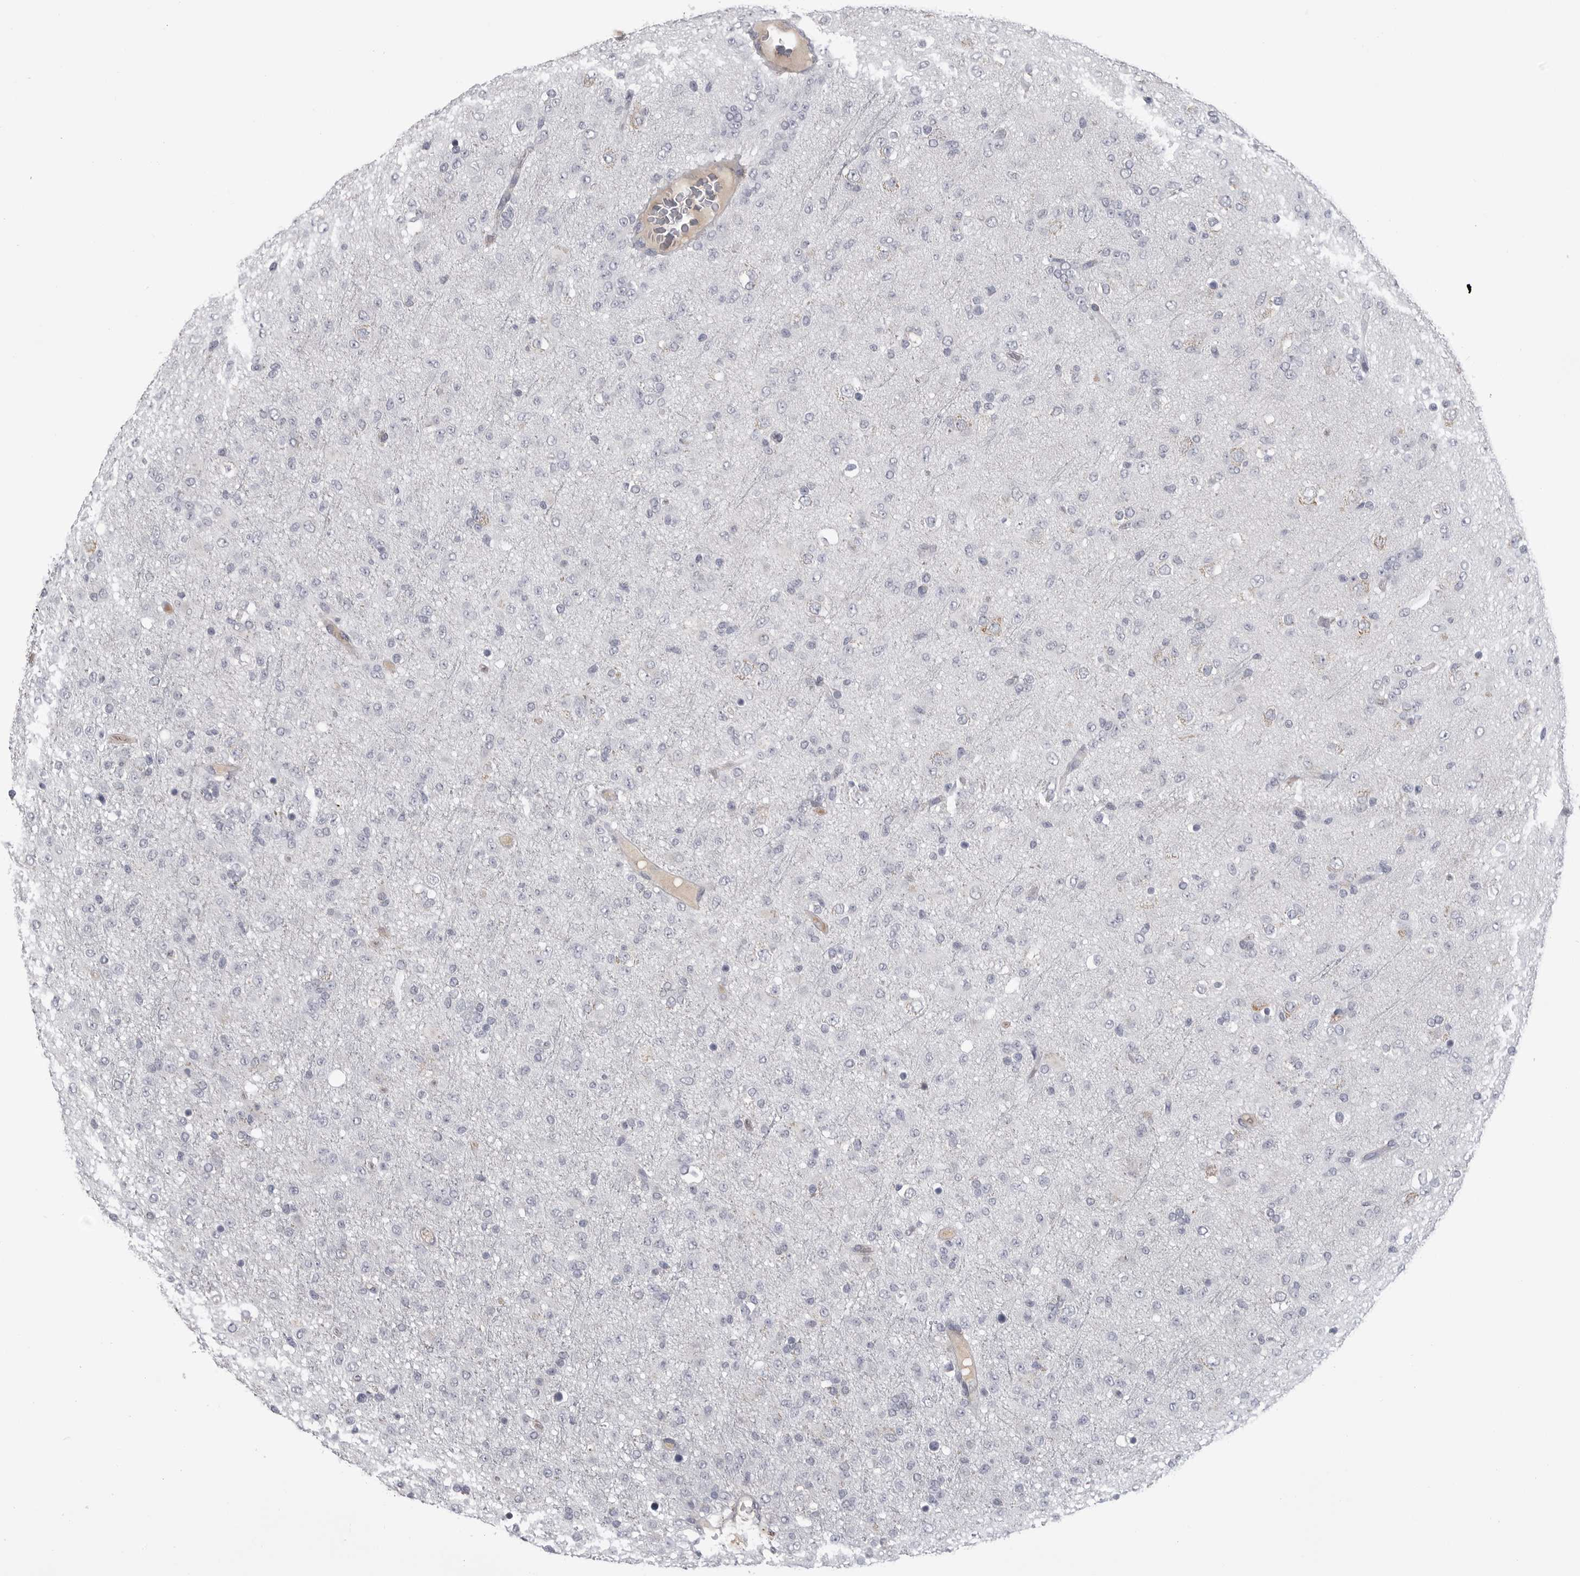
{"staining": {"intensity": "negative", "quantity": "none", "location": "none"}, "tissue": "glioma", "cell_type": "Tumor cells", "image_type": "cancer", "snomed": [{"axis": "morphology", "description": "Glioma, malignant, Low grade"}, {"axis": "topography", "description": "Brain"}], "caption": "Immunohistochemistry (IHC) of malignant glioma (low-grade) shows no expression in tumor cells.", "gene": "FKBP2", "patient": {"sex": "male", "age": 65}}